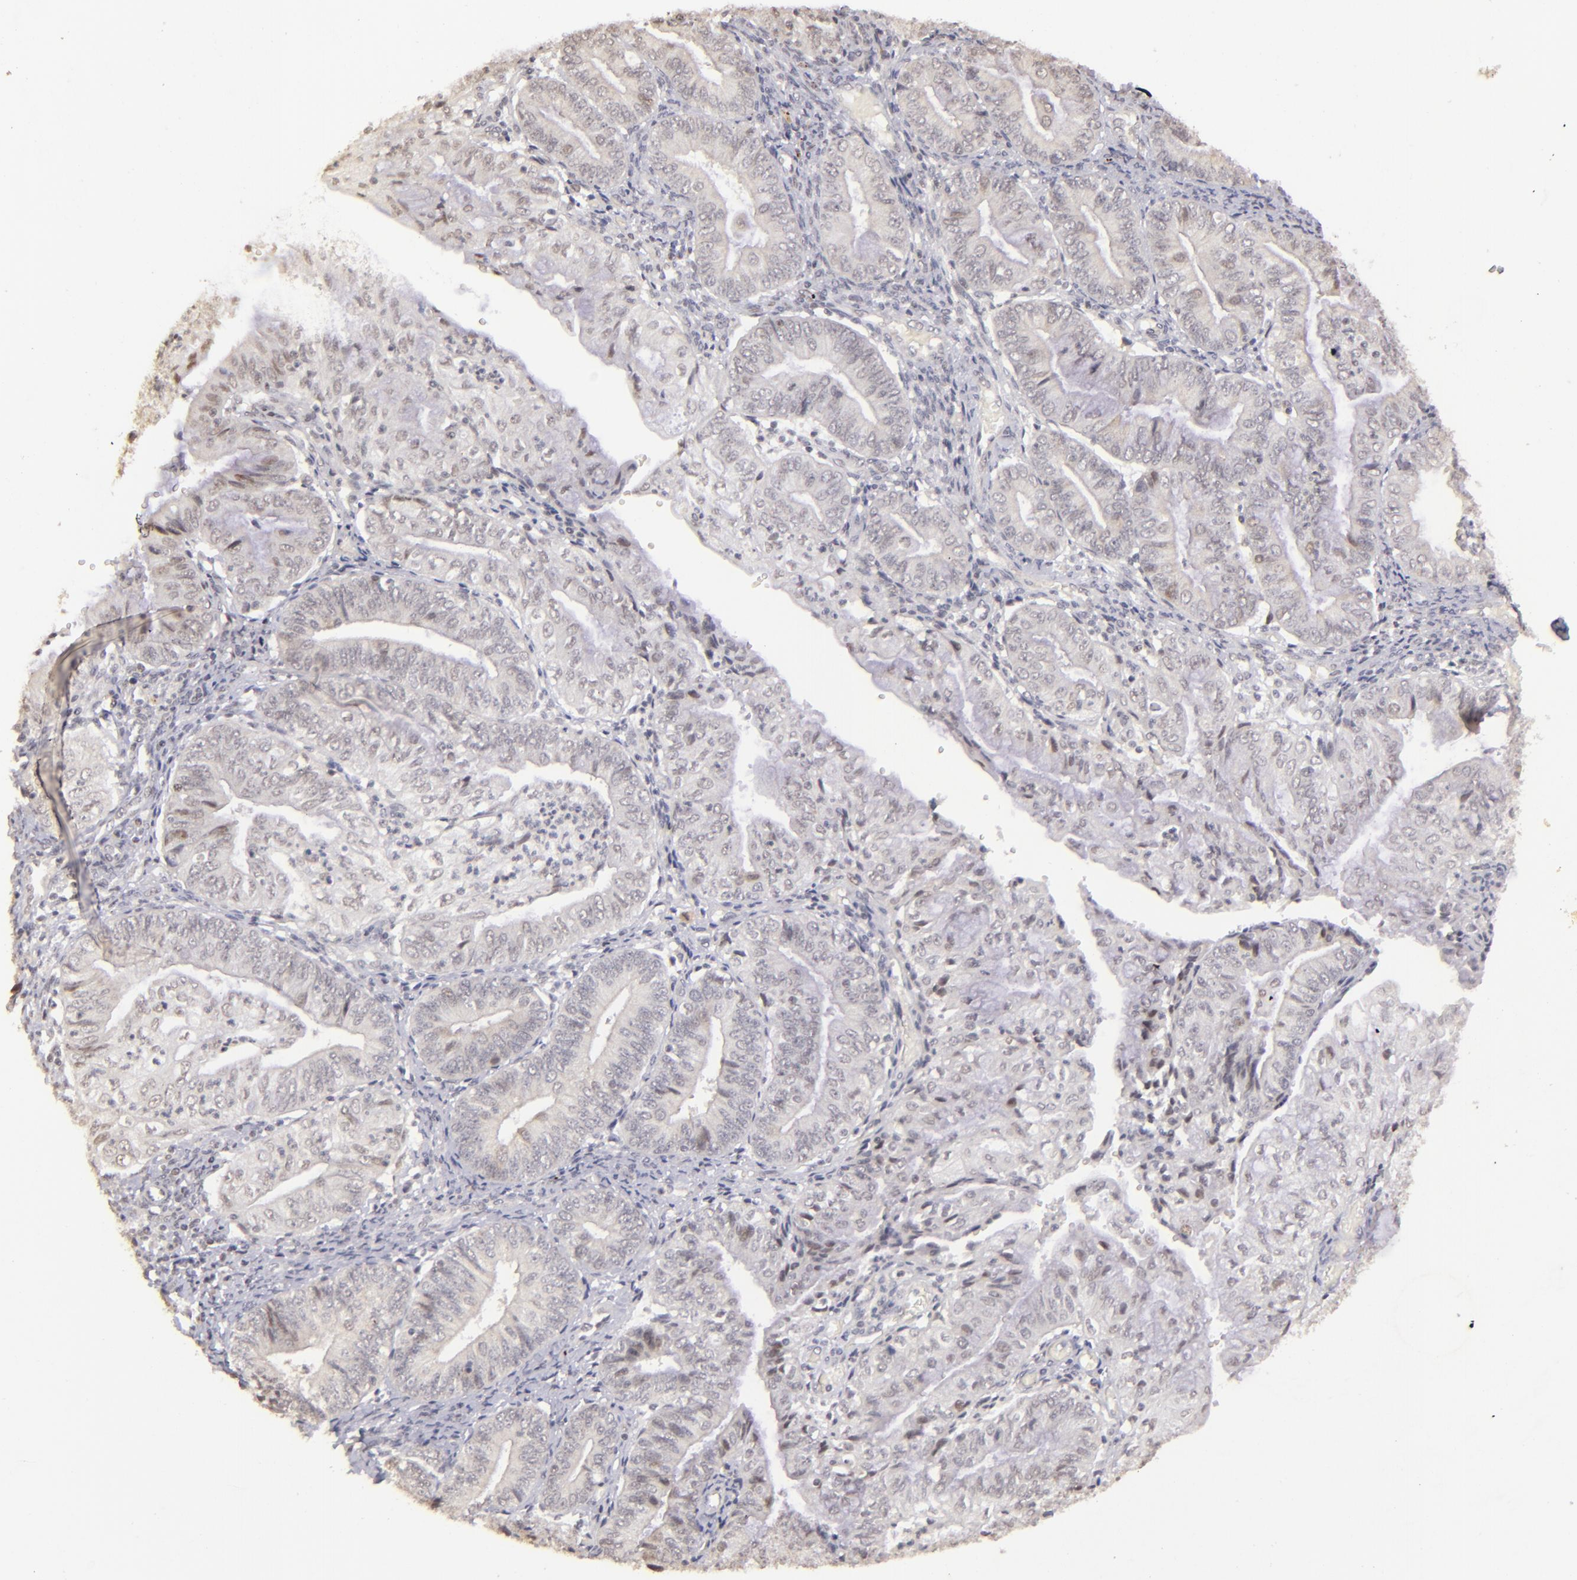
{"staining": {"intensity": "weak", "quantity": "<25%", "location": "nuclear"}, "tissue": "endometrial cancer", "cell_type": "Tumor cells", "image_type": "cancer", "snomed": [{"axis": "morphology", "description": "Adenocarcinoma, NOS"}, {"axis": "topography", "description": "Endometrium"}], "caption": "Protein analysis of endometrial cancer (adenocarcinoma) shows no significant staining in tumor cells.", "gene": "RARB", "patient": {"sex": "female", "age": 55}}